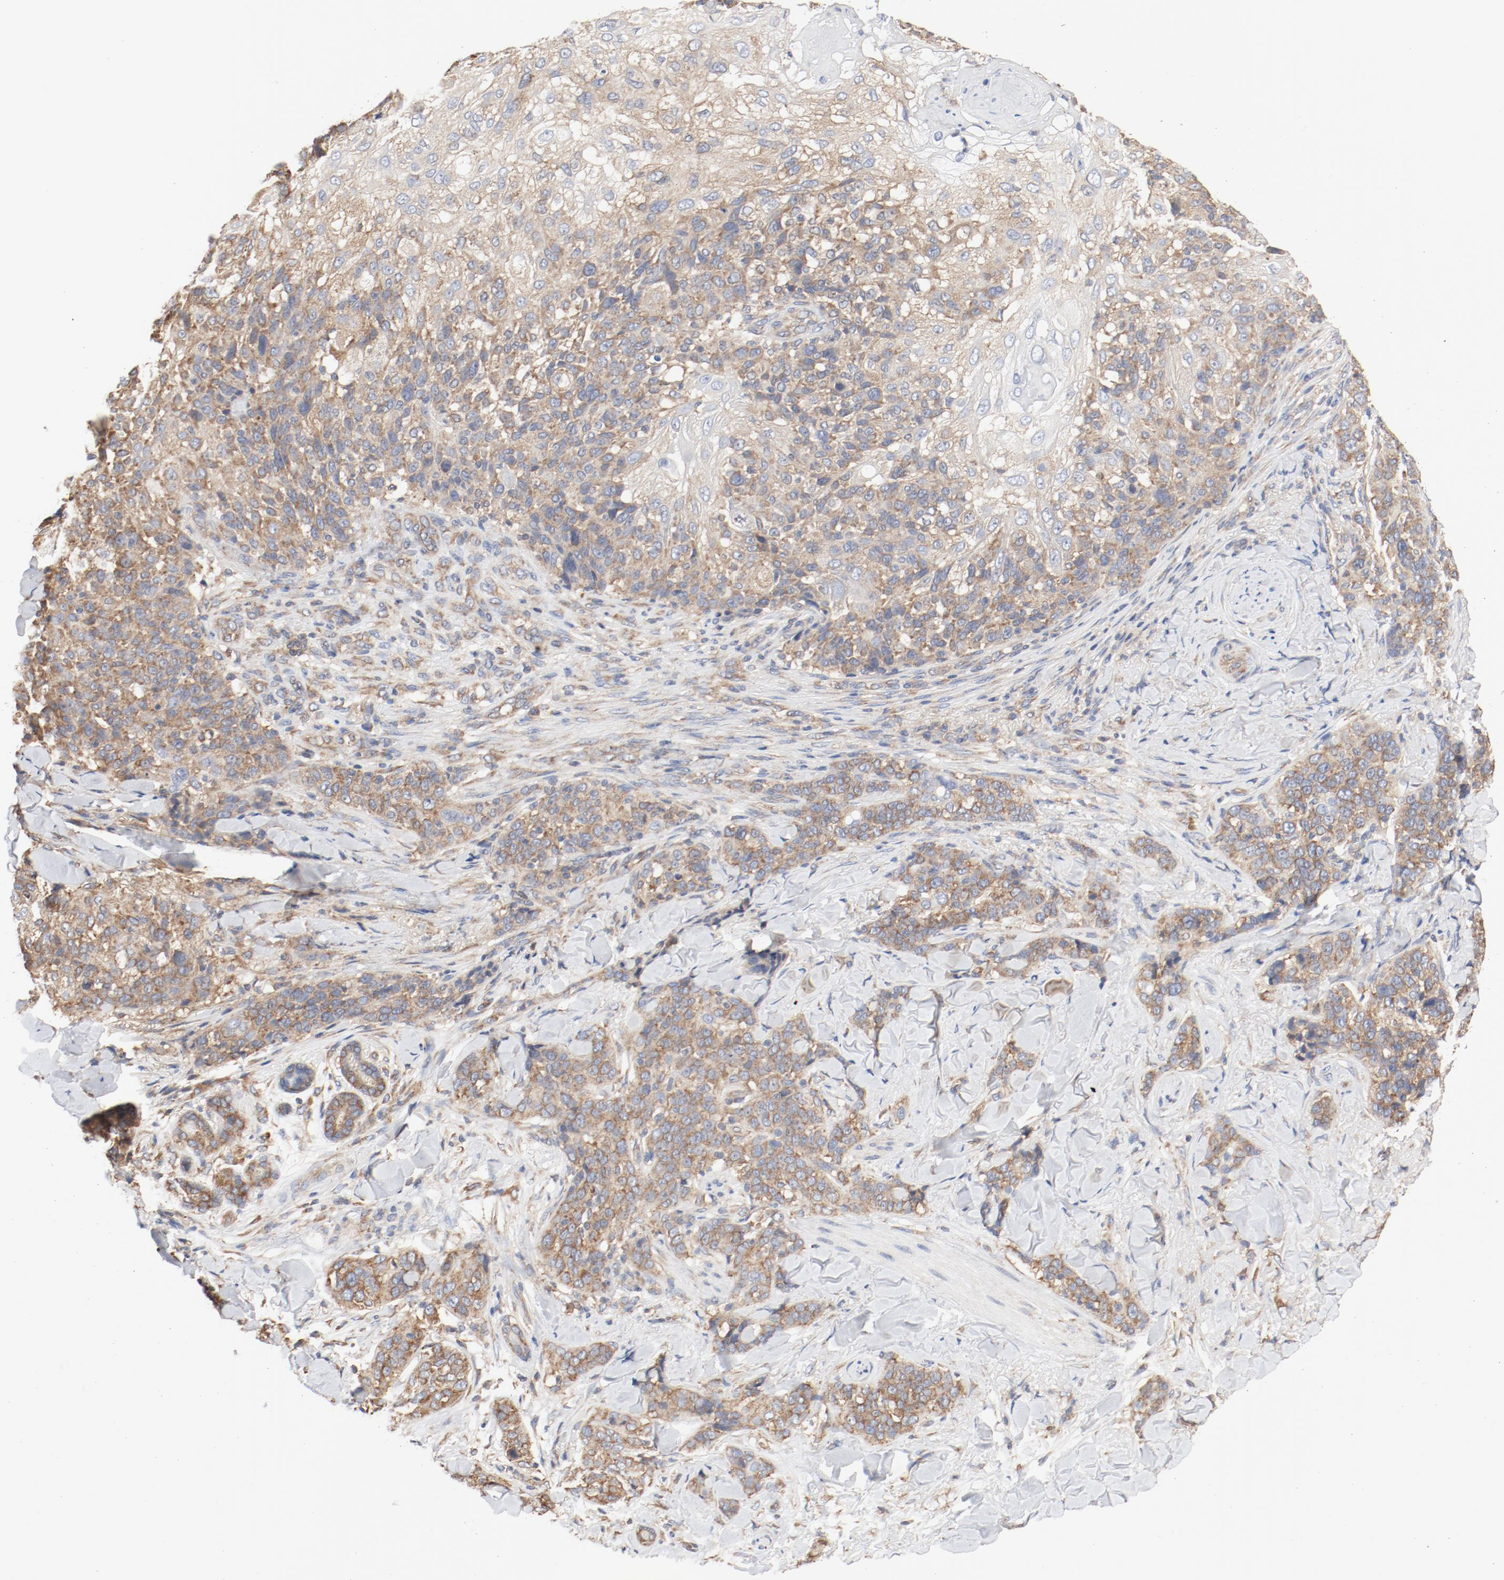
{"staining": {"intensity": "moderate", "quantity": ">75%", "location": "cytoplasmic/membranous"}, "tissue": "skin cancer", "cell_type": "Tumor cells", "image_type": "cancer", "snomed": [{"axis": "morphology", "description": "Normal tissue, NOS"}, {"axis": "morphology", "description": "Squamous cell carcinoma, NOS"}, {"axis": "topography", "description": "Skin"}], "caption": "Immunohistochemical staining of skin squamous cell carcinoma exhibits medium levels of moderate cytoplasmic/membranous positivity in about >75% of tumor cells.", "gene": "RPS6", "patient": {"sex": "female", "age": 83}}